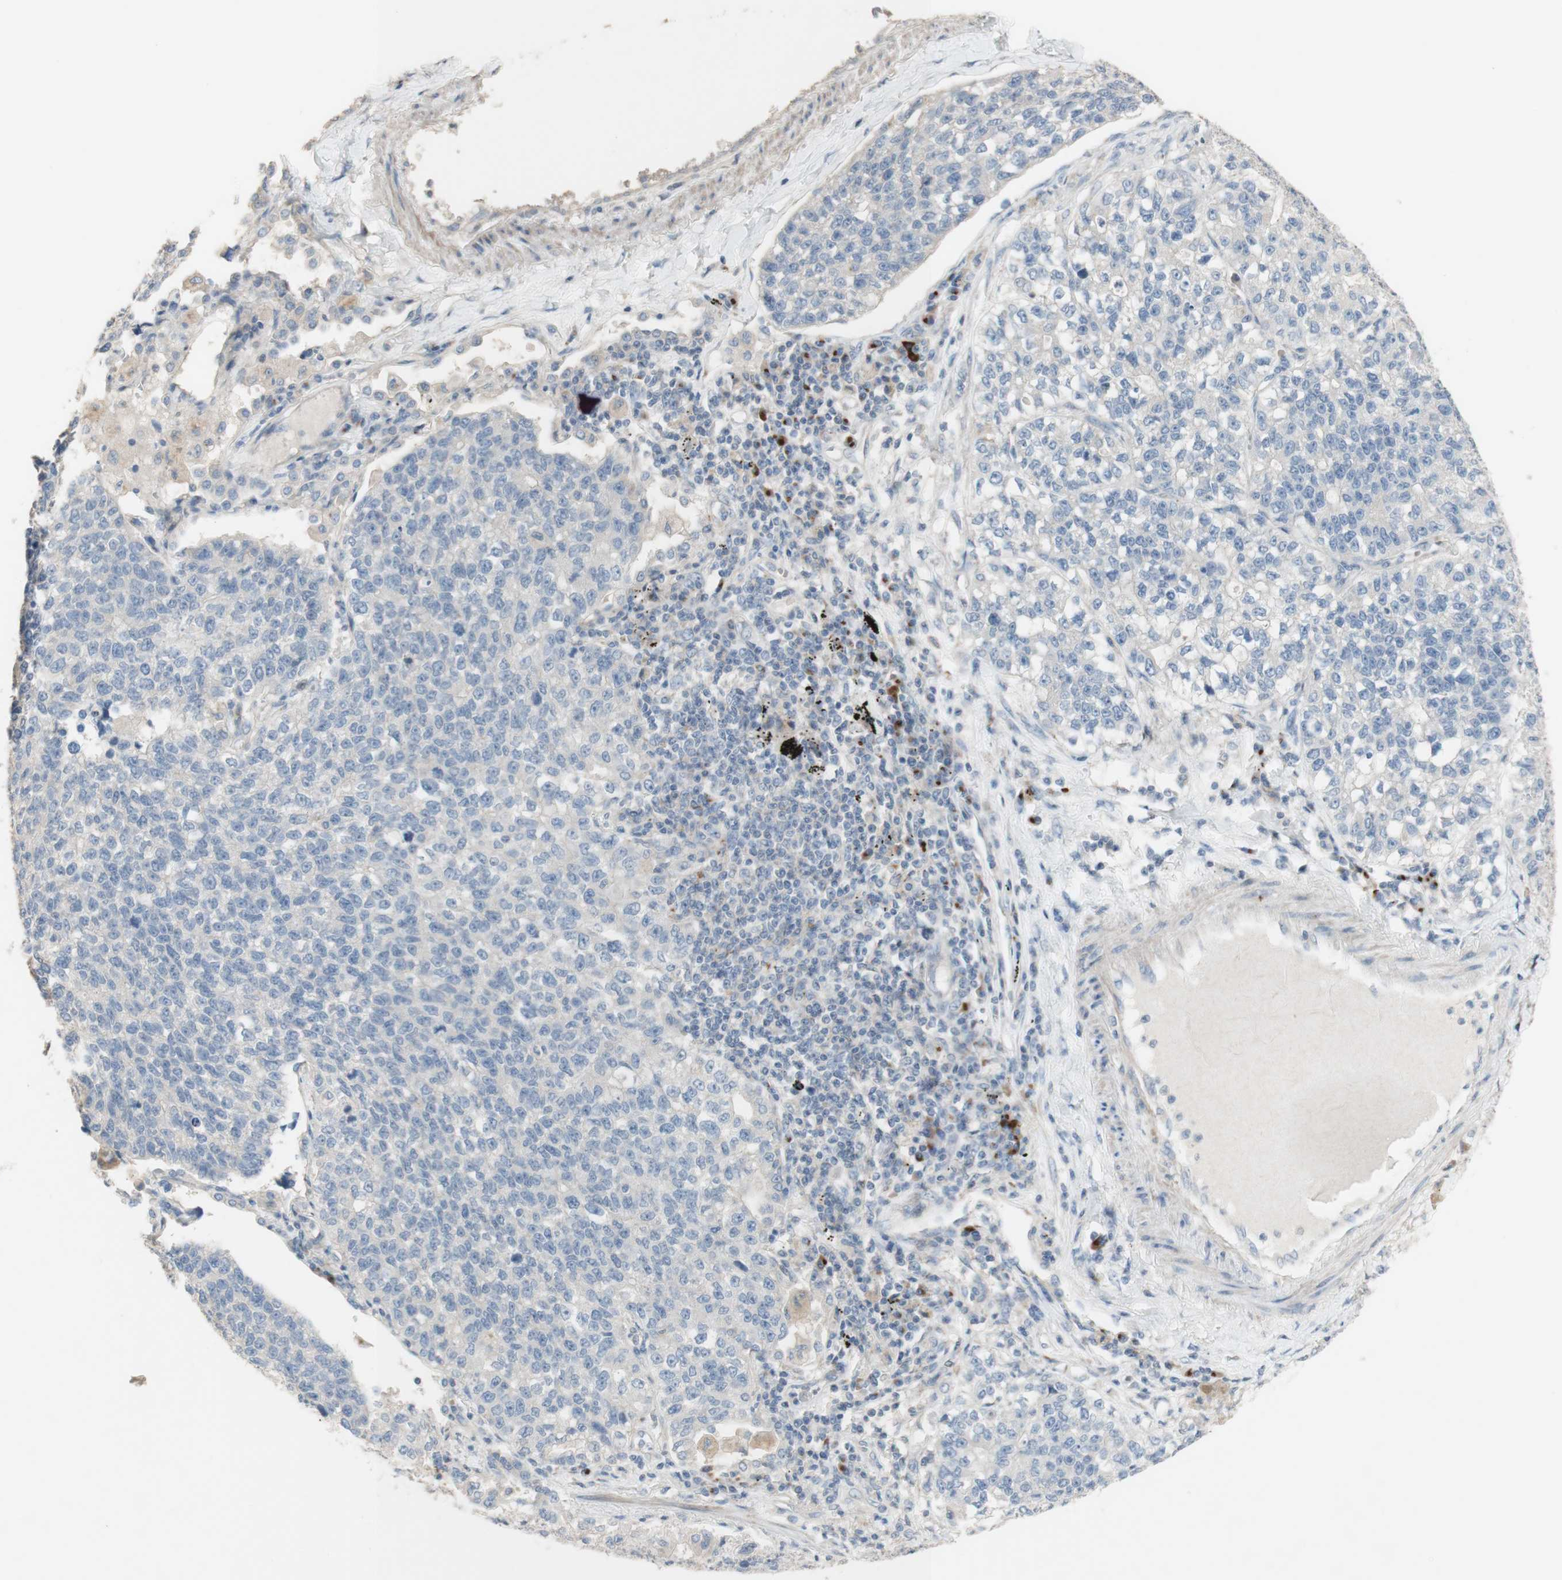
{"staining": {"intensity": "negative", "quantity": "none", "location": "none"}, "tissue": "lung cancer", "cell_type": "Tumor cells", "image_type": "cancer", "snomed": [{"axis": "morphology", "description": "Adenocarcinoma, NOS"}, {"axis": "topography", "description": "Lung"}], "caption": "Tumor cells show no significant expression in lung cancer (adenocarcinoma).", "gene": "MANEA", "patient": {"sex": "male", "age": 49}}